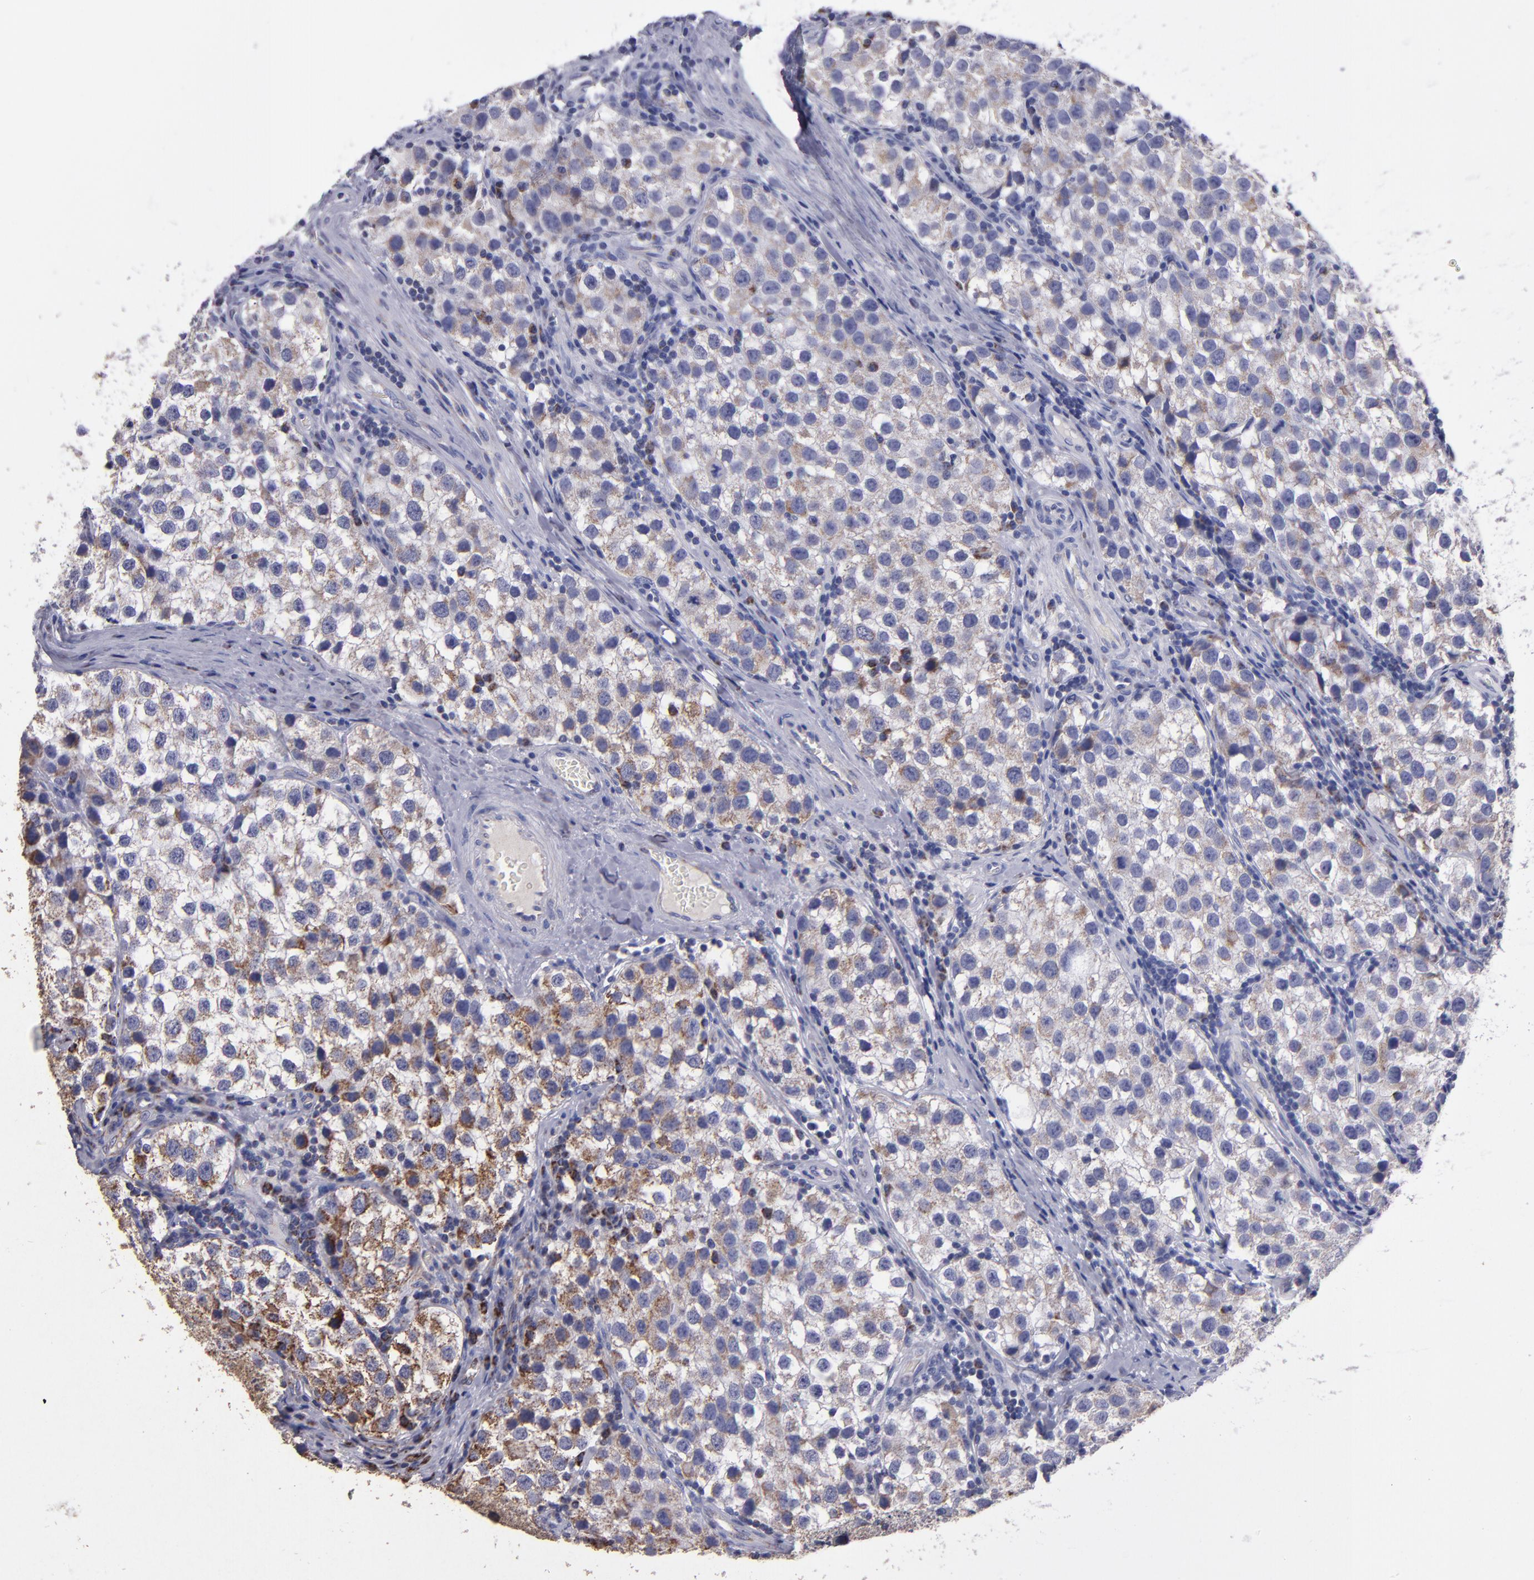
{"staining": {"intensity": "moderate", "quantity": "25%-75%", "location": "cytoplasmic/membranous"}, "tissue": "testis cancer", "cell_type": "Tumor cells", "image_type": "cancer", "snomed": [{"axis": "morphology", "description": "Seminoma, NOS"}, {"axis": "topography", "description": "Testis"}], "caption": "This image shows immunohistochemistry (IHC) staining of human seminoma (testis), with medium moderate cytoplasmic/membranous staining in about 25%-75% of tumor cells.", "gene": "TIMM9", "patient": {"sex": "male", "age": 39}}